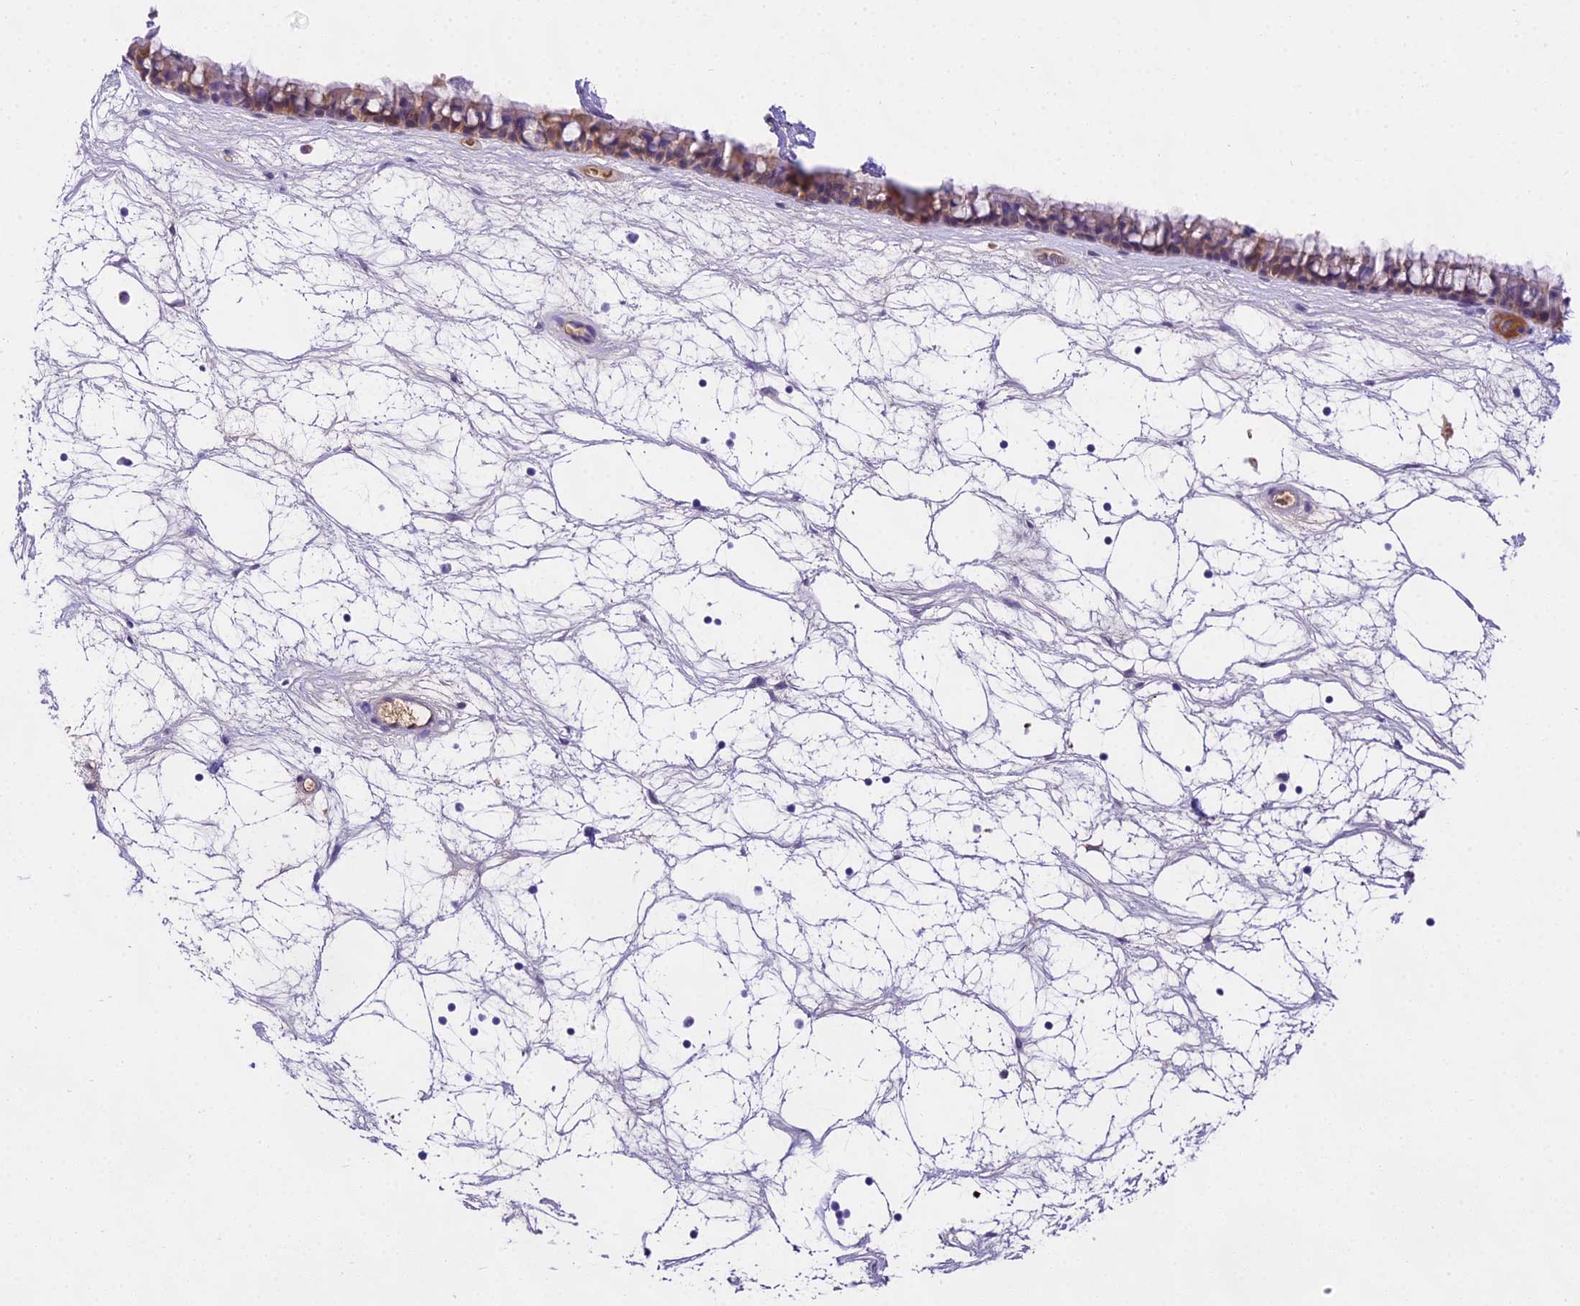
{"staining": {"intensity": "moderate", "quantity": "25%-75%", "location": "cytoplasmic/membranous,nuclear"}, "tissue": "nasopharynx", "cell_type": "Respiratory epithelial cells", "image_type": "normal", "snomed": [{"axis": "morphology", "description": "Normal tissue, NOS"}, {"axis": "topography", "description": "Nasopharynx"}], "caption": "An immunohistochemistry (IHC) image of unremarkable tissue is shown. Protein staining in brown shows moderate cytoplasmic/membranous,nuclear positivity in nasopharynx within respiratory epithelial cells.", "gene": "MAT2A", "patient": {"sex": "male", "age": 64}}